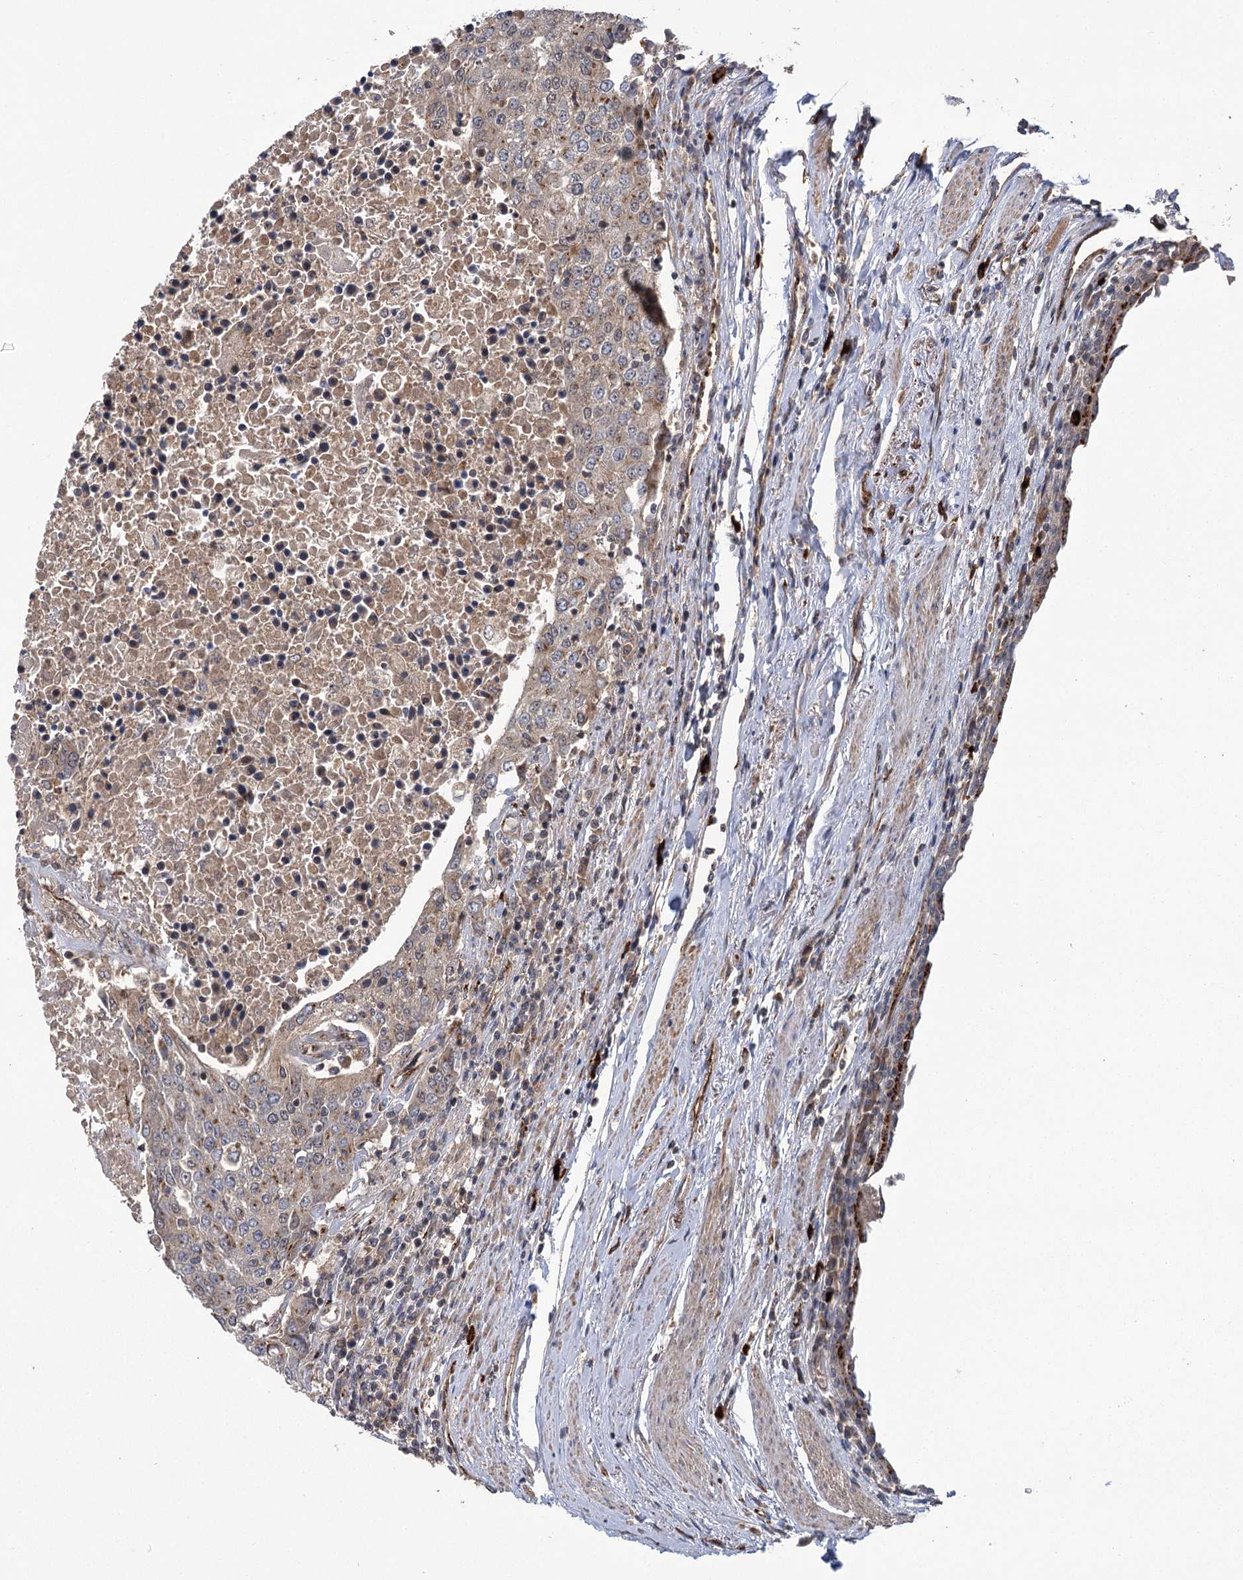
{"staining": {"intensity": "weak", "quantity": "25%-75%", "location": "cytoplasmic/membranous"}, "tissue": "urothelial cancer", "cell_type": "Tumor cells", "image_type": "cancer", "snomed": [{"axis": "morphology", "description": "Urothelial carcinoma, High grade"}, {"axis": "topography", "description": "Urinary bladder"}], "caption": "Immunohistochemical staining of high-grade urothelial carcinoma demonstrates weak cytoplasmic/membranous protein expression in approximately 25%-75% of tumor cells.", "gene": "CARD19", "patient": {"sex": "female", "age": 85}}